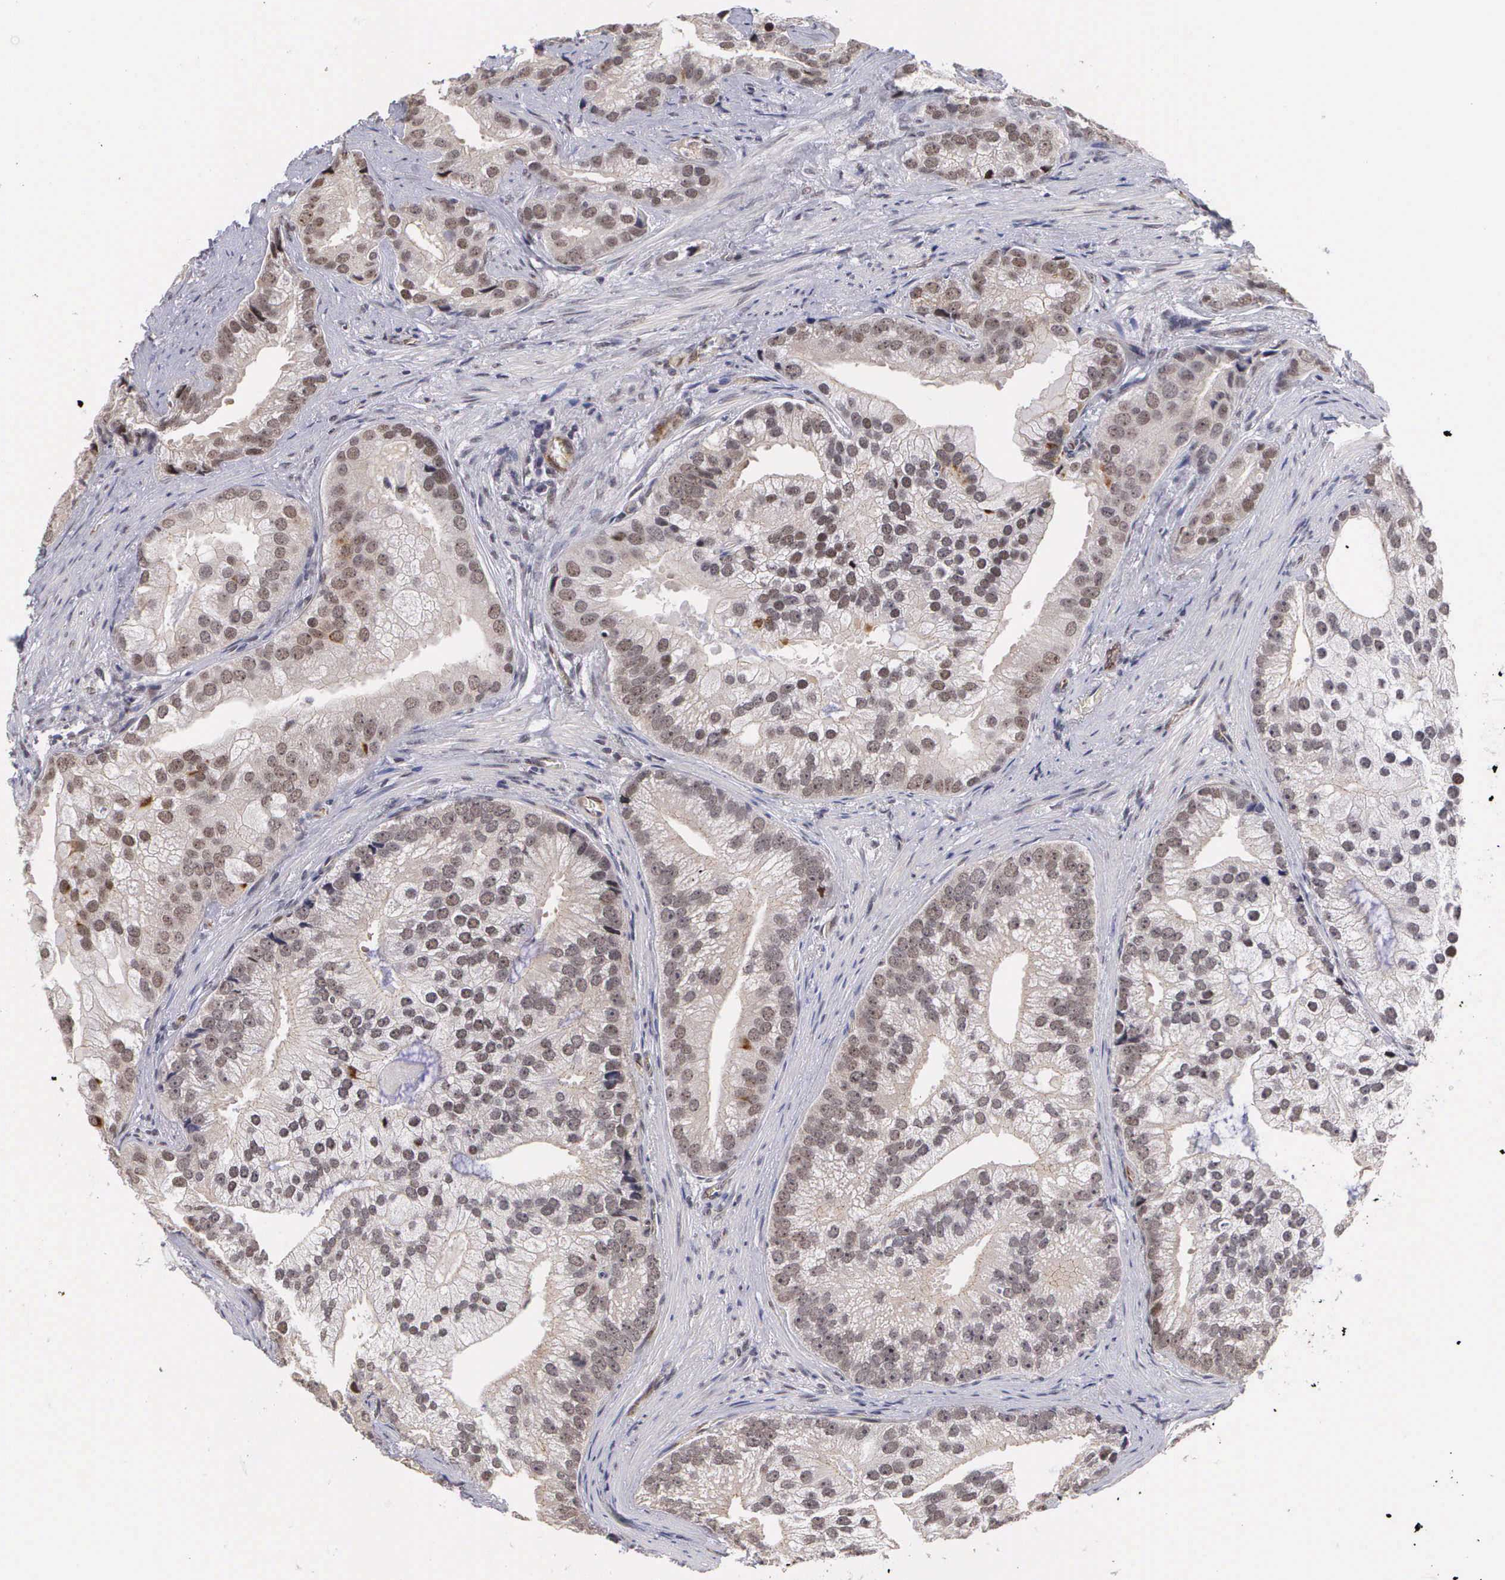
{"staining": {"intensity": "weak", "quantity": ">75%", "location": "nuclear"}, "tissue": "prostate cancer", "cell_type": "Tumor cells", "image_type": "cancer", "snomed": [{"axis": "morphology", "description": "Adenocarcinoma, Low grade"}, {"axis": "topography", "description": "Prostate"}], "caption": "Protein staining shows weak nuclear expression in about >75% of tumor cells in prostate cancer (low-grade adenocarcinoma).", "gene": "MORC2", "patient": {"sex": "male", "age": 71}}